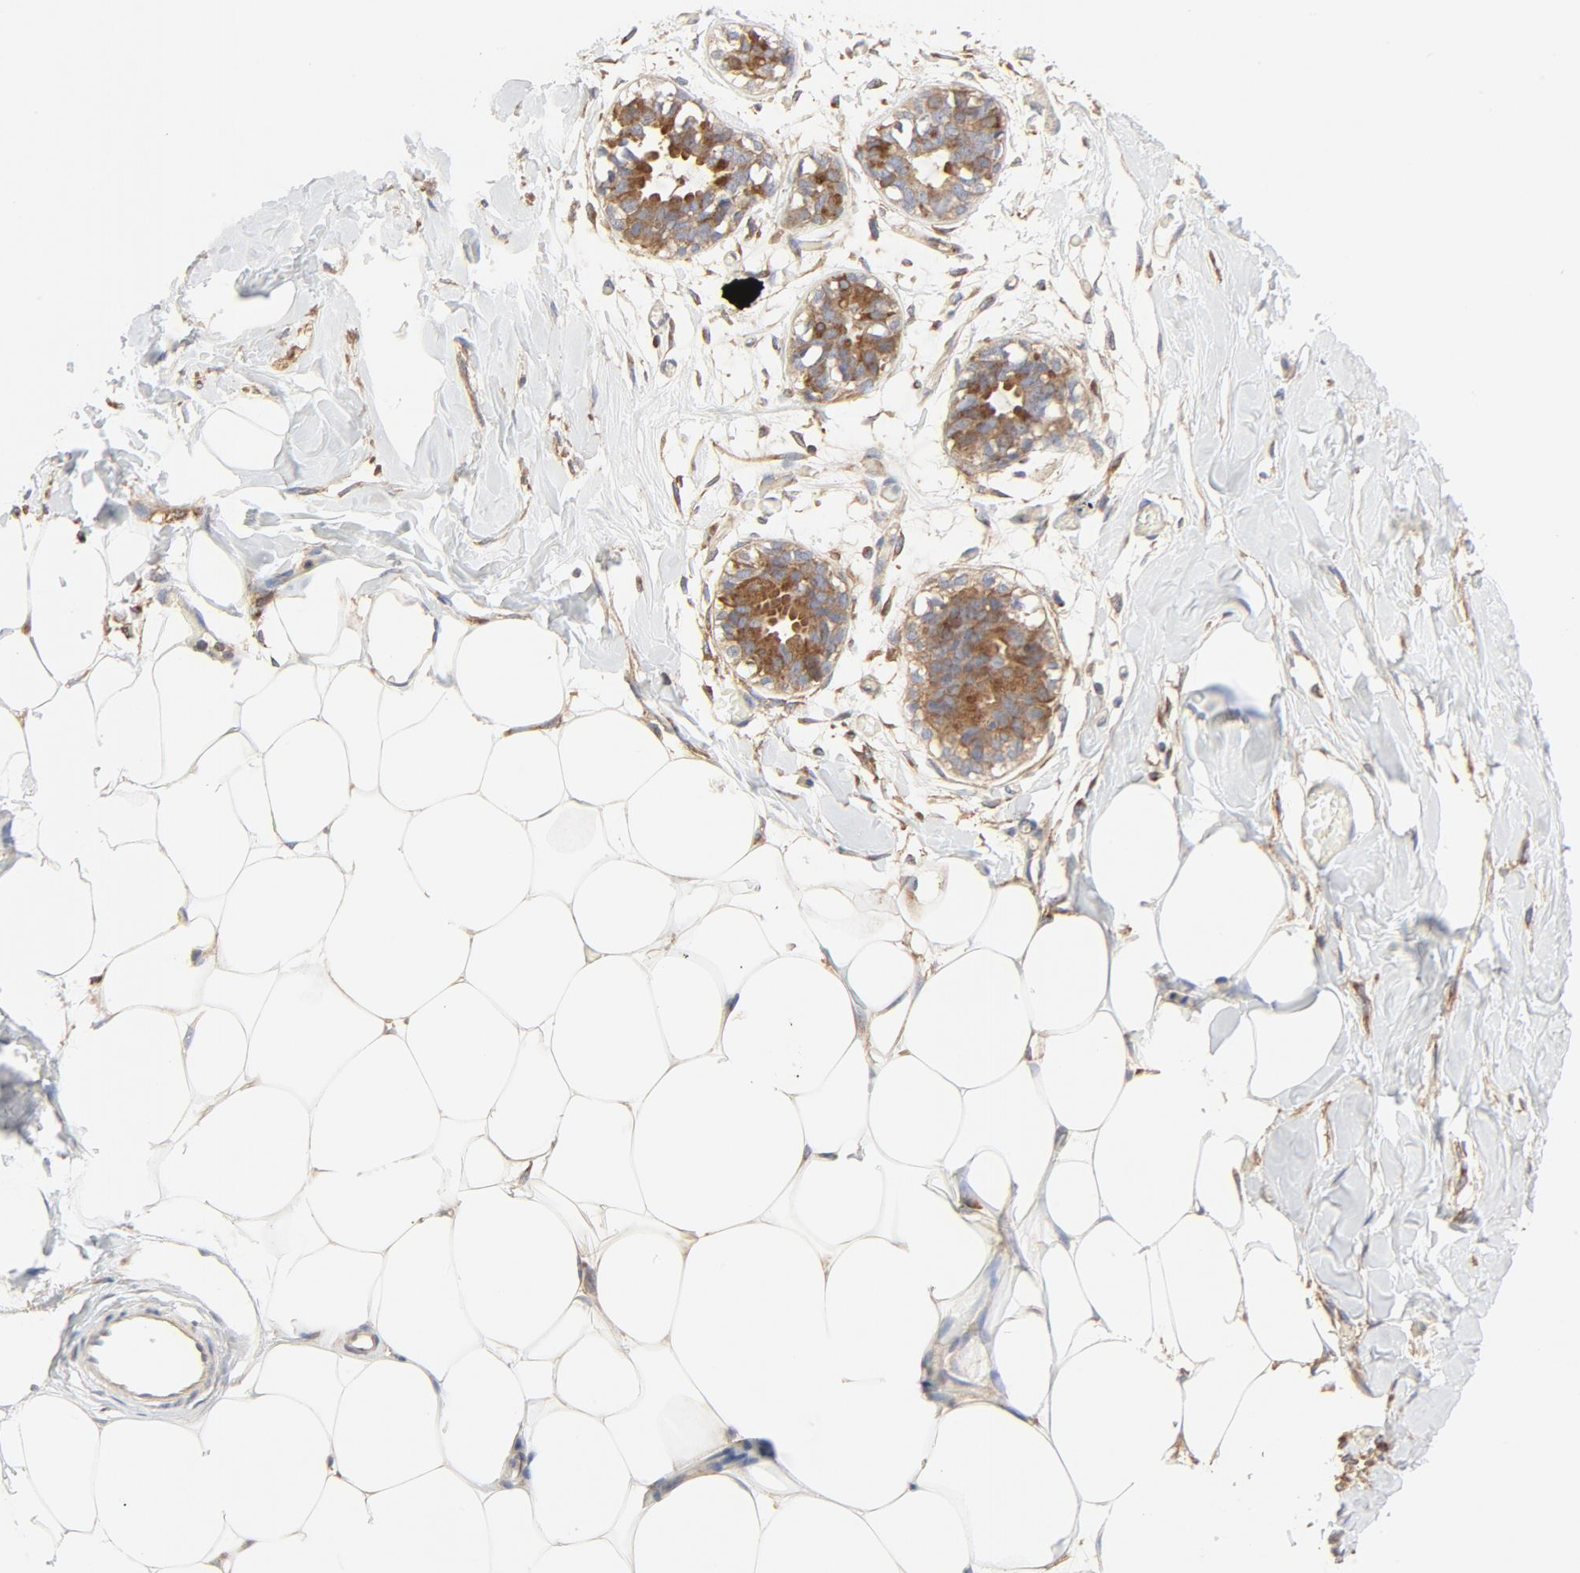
{"staining": {"intensity": "moderate", "quantity": ">75%", "location": "cytoplasmic/membranous"}, "tissue": "breast", "cell_type": "Adipocytes", "image_type": "normal", "snomed": [{"axis": "morphology", "description": "Normal tissue, NOS"}, {"axis": "topography", "description": "Breast"}, {"axis": "topography", "description": "Adipose tissue"}], "caption": "Protein staining of benign breast shows moderate cytoplasmic/membranous expression in about >75% of adipocytes.", "gene": "RABEP1", "patient": {"sex": "female", "age": 25}}